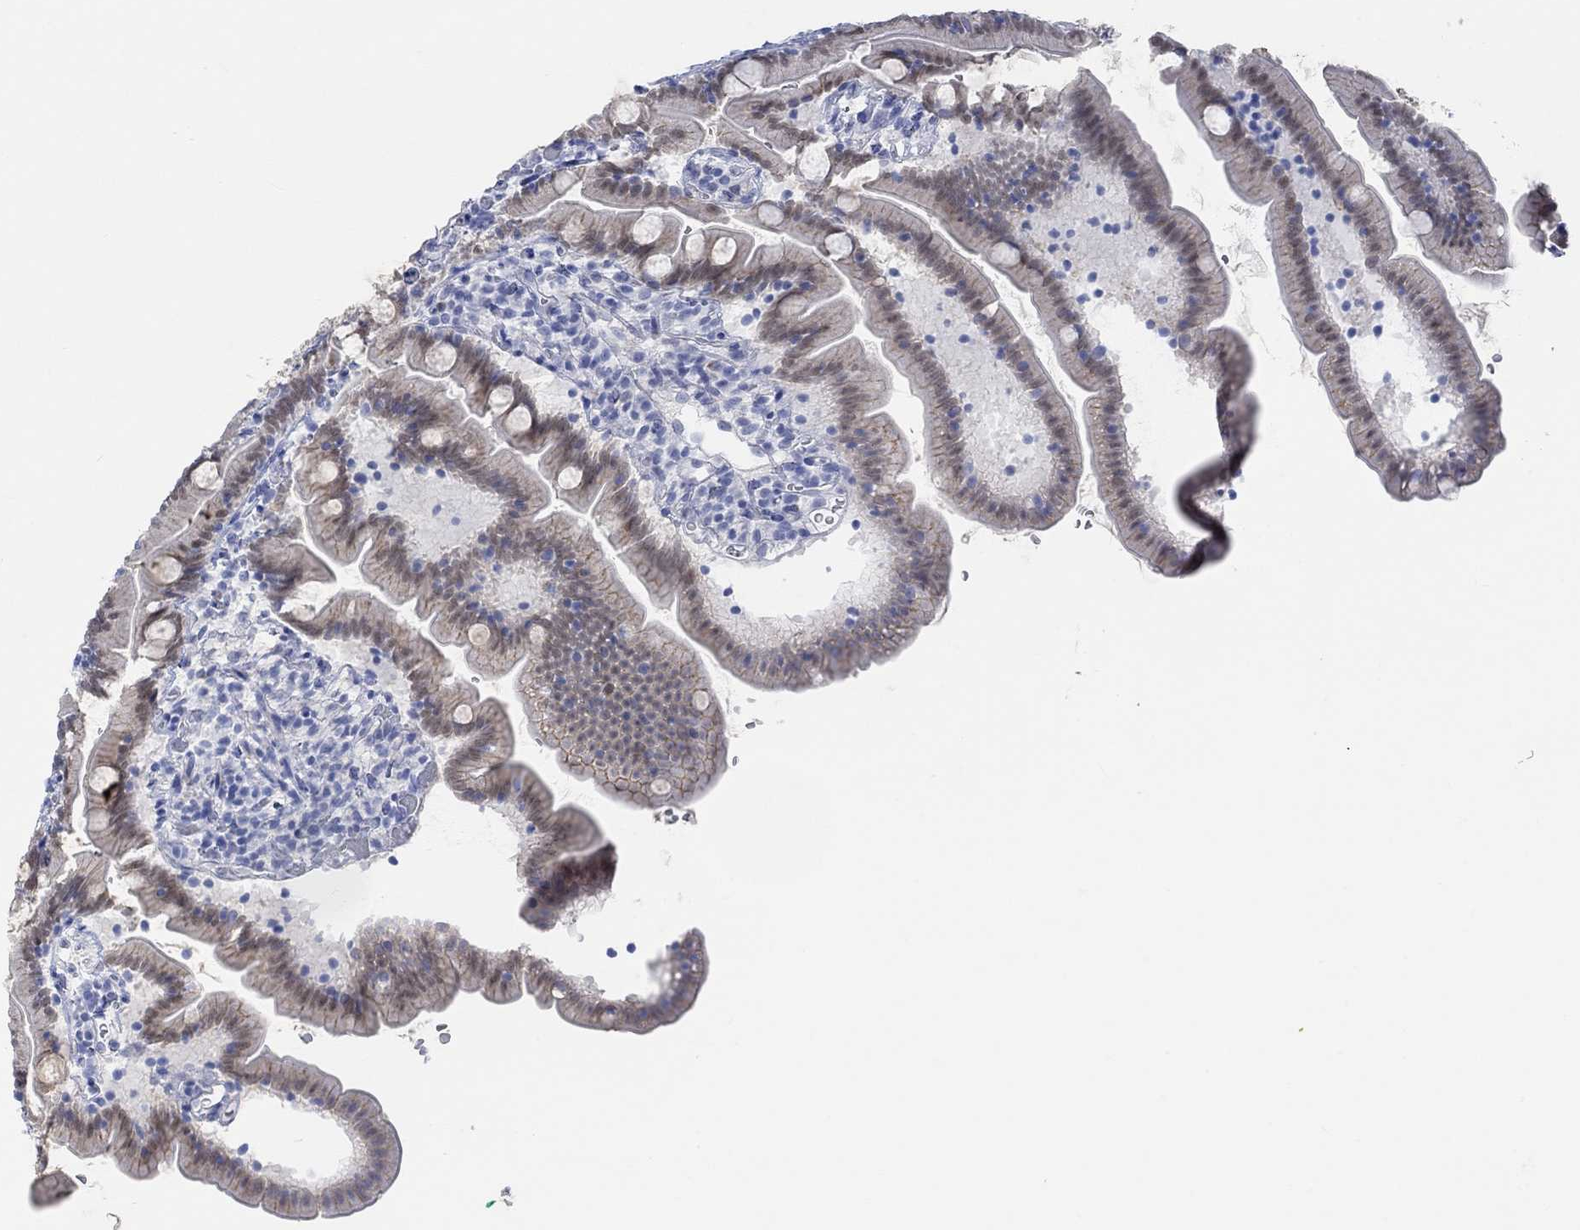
{"staining": {"intensity": "weak", "quantity": "<25%", "location": "nuclear"}, "tissue": "duodenum", "cell_type": "Glandular cells", "image_type": "normal", "snomed": [{"axis": "morphology", "description": "Normal tissue, NOS"}, {"axis": "topography", "description": "Duodenum"}], "caption": "The photomicrograph shows no significant positivity in glandular cells of duodenum. The staining is performed using DAB (3,3'-diaminobenzidine) brown chromogen with nuclei counter-stained in using hematoxylin.", "gene": "AK8", "patient": {"sex": "female", "age": 67}}